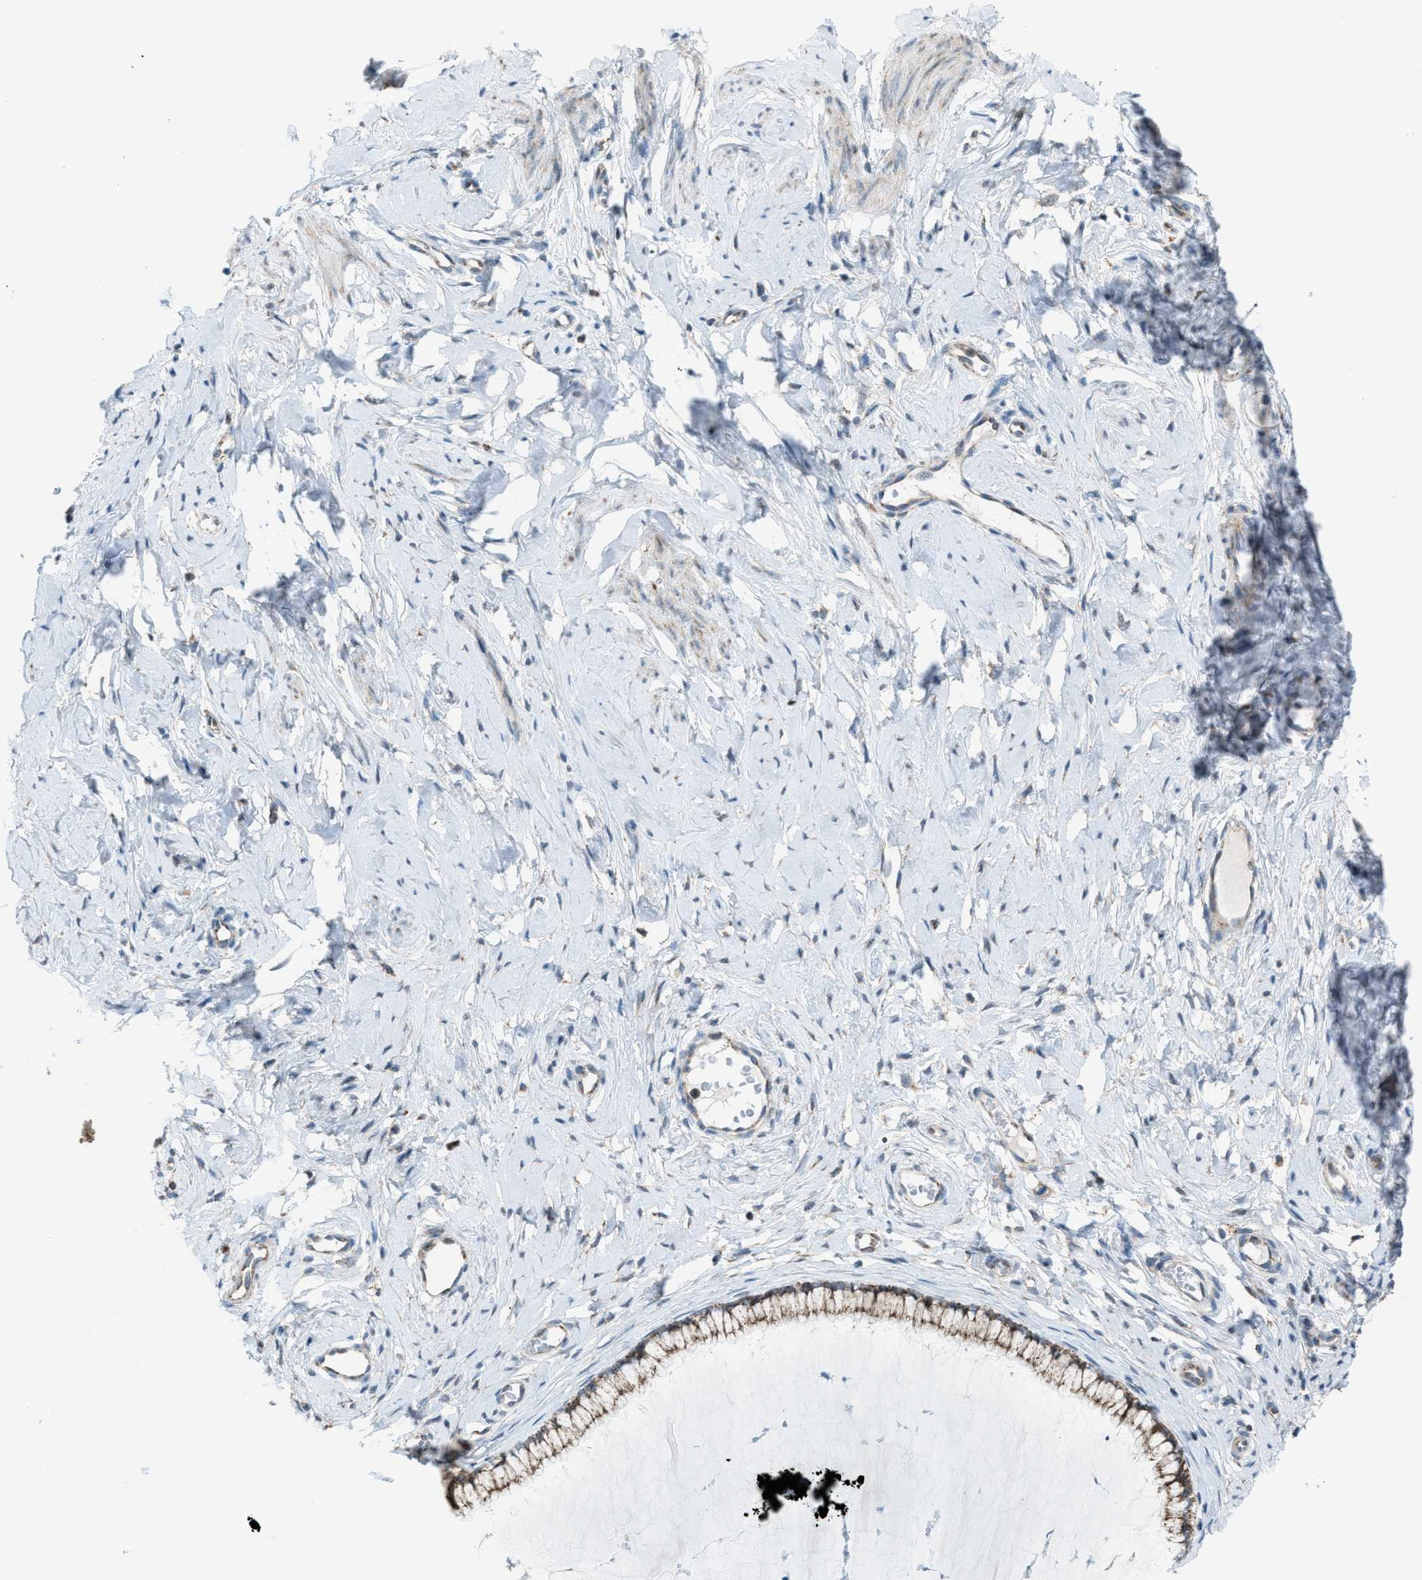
{"staining": {"intensity": "moderate", "quantity": ">75%", "location": "cytoplasmic/membranous"}, "tissue": "cervix", "cell_type": "Glandular cells", "image_type": "normal", "snomed": [{"axis": "morphology", "description": "Normal tissue, NOS"}, {"axis": "topography", "description": "Cervix"}], "caption": "About >75% of glandular cells in benign cervix reveal moderate cytoplasmic/membranous protein staining as visualized by brown immunohistochemical staining.", "gene": "SRM", "patient": {"sex": "female", "age": 65}}